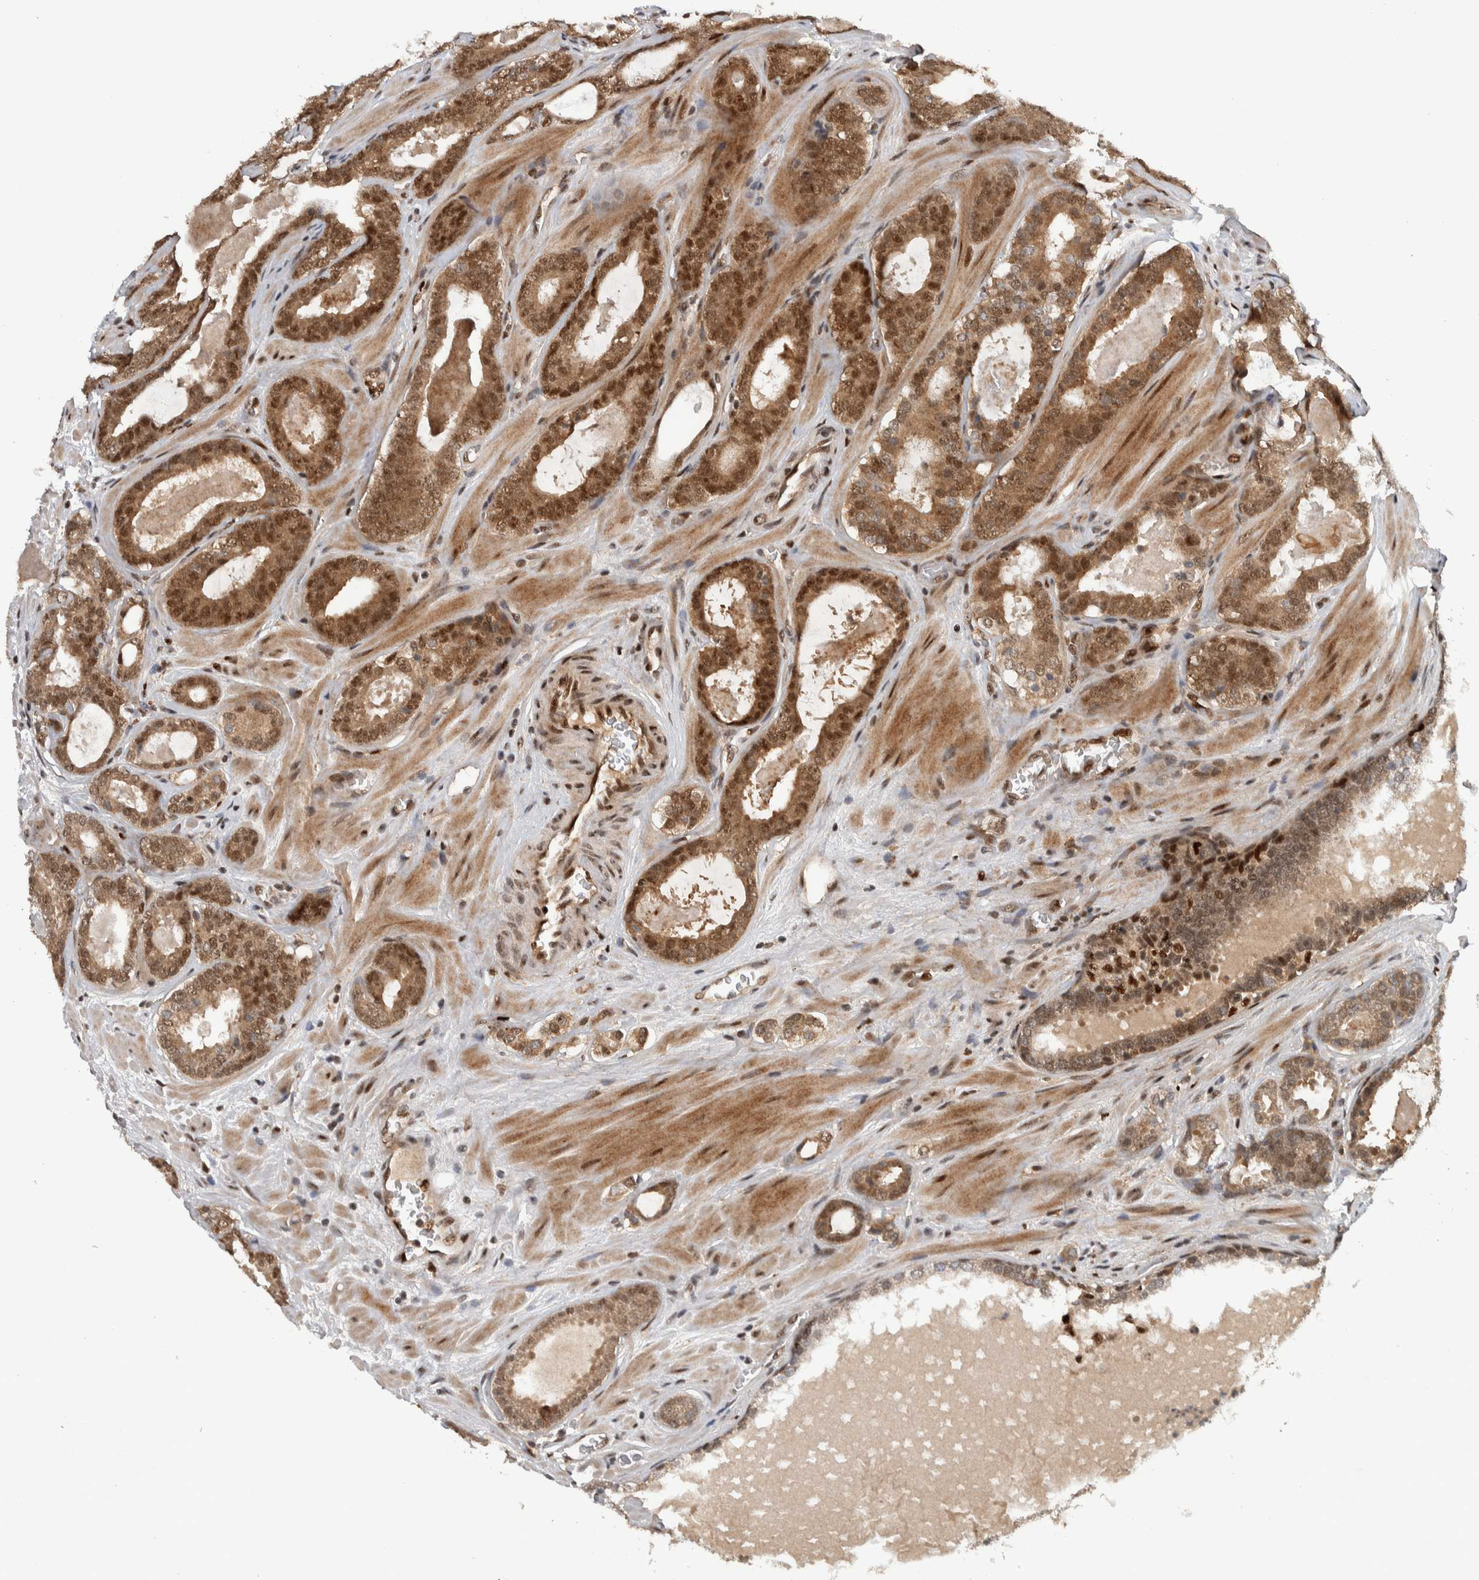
{"staining": {"intensity": "moderate", "quantity": ">75%", "location": "cytoplasmic/membranous,nuclear"}, "tissue": "prostate cancer", "cell_type": "Tumor cells", "image_type": "cancer", "snomed": [{"axis": "morphology", "description": "Adenocarcinoma, High grade"}, {"axis": "topography", "description": "Prostate"}], "caption": "A medium amount of moderate cytoplasmic/membranous and nuclear staining is identified in approximately >75% of tumor cells in high-grade adenocarcinoma (prostate) tissue.", "gene": "RPS6KA4", "patient": {"sex": "male", "age": 60}}